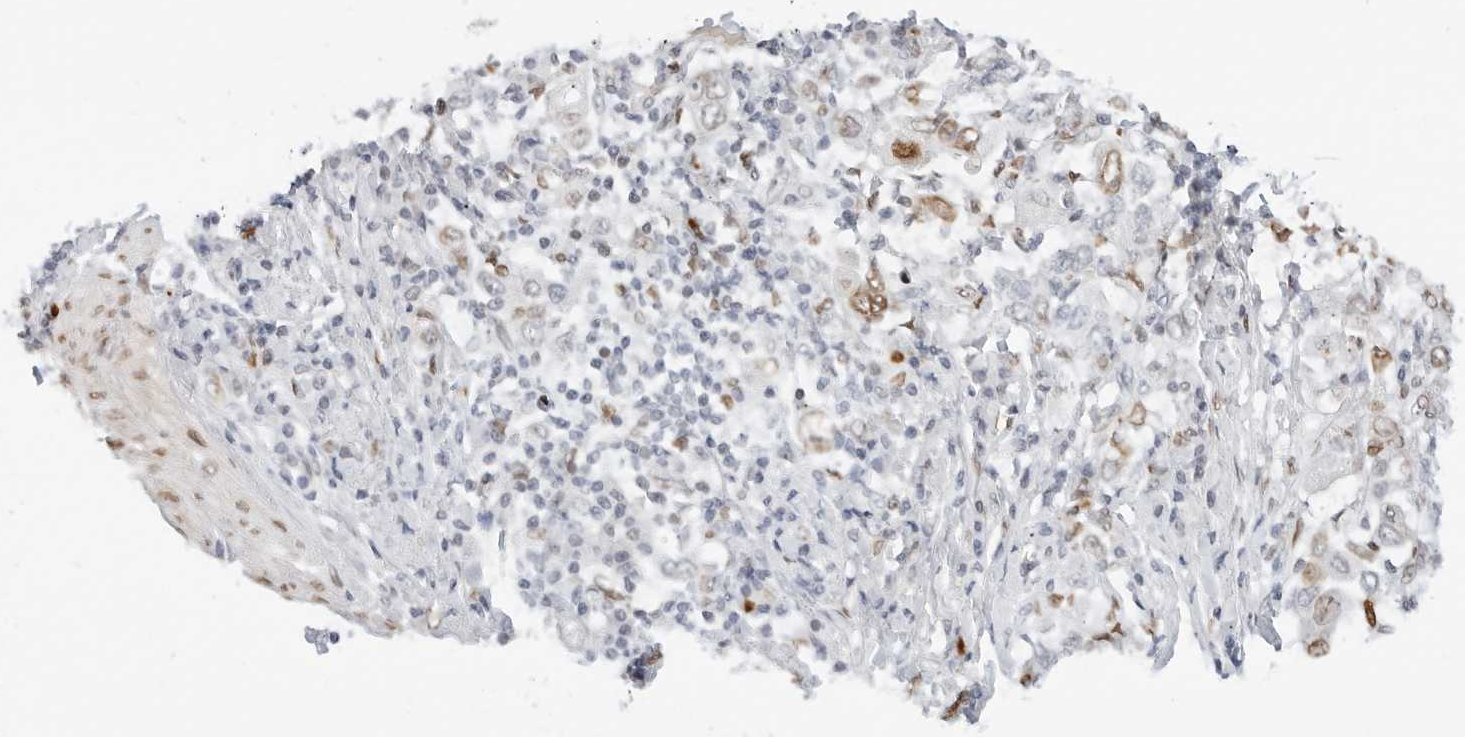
{"staining": {"intensity": "moderate", "quantity": "<25%", "location": "nuclear"}, "tissue": "stomach cancer", "cell_type": "Tumor cells", "image_type": "cancer", "snomed": [{"axis": "morphology", "description": "Adenocarcinoma, NOS"}, {"axis": "topography", "description": "Stomach"}], "caption": "IHC histopathology image of neoplastic tissue: adenocarcinoma (stomach) stained using immunohistochemistry (IHC) reveals low levels of moderate protein expression localized specifically in the nuclear of tumor cells, appearing as a nuclear brown color.", "gene": "SPIDR", "patient": {"sex": "female", "age": 76}}